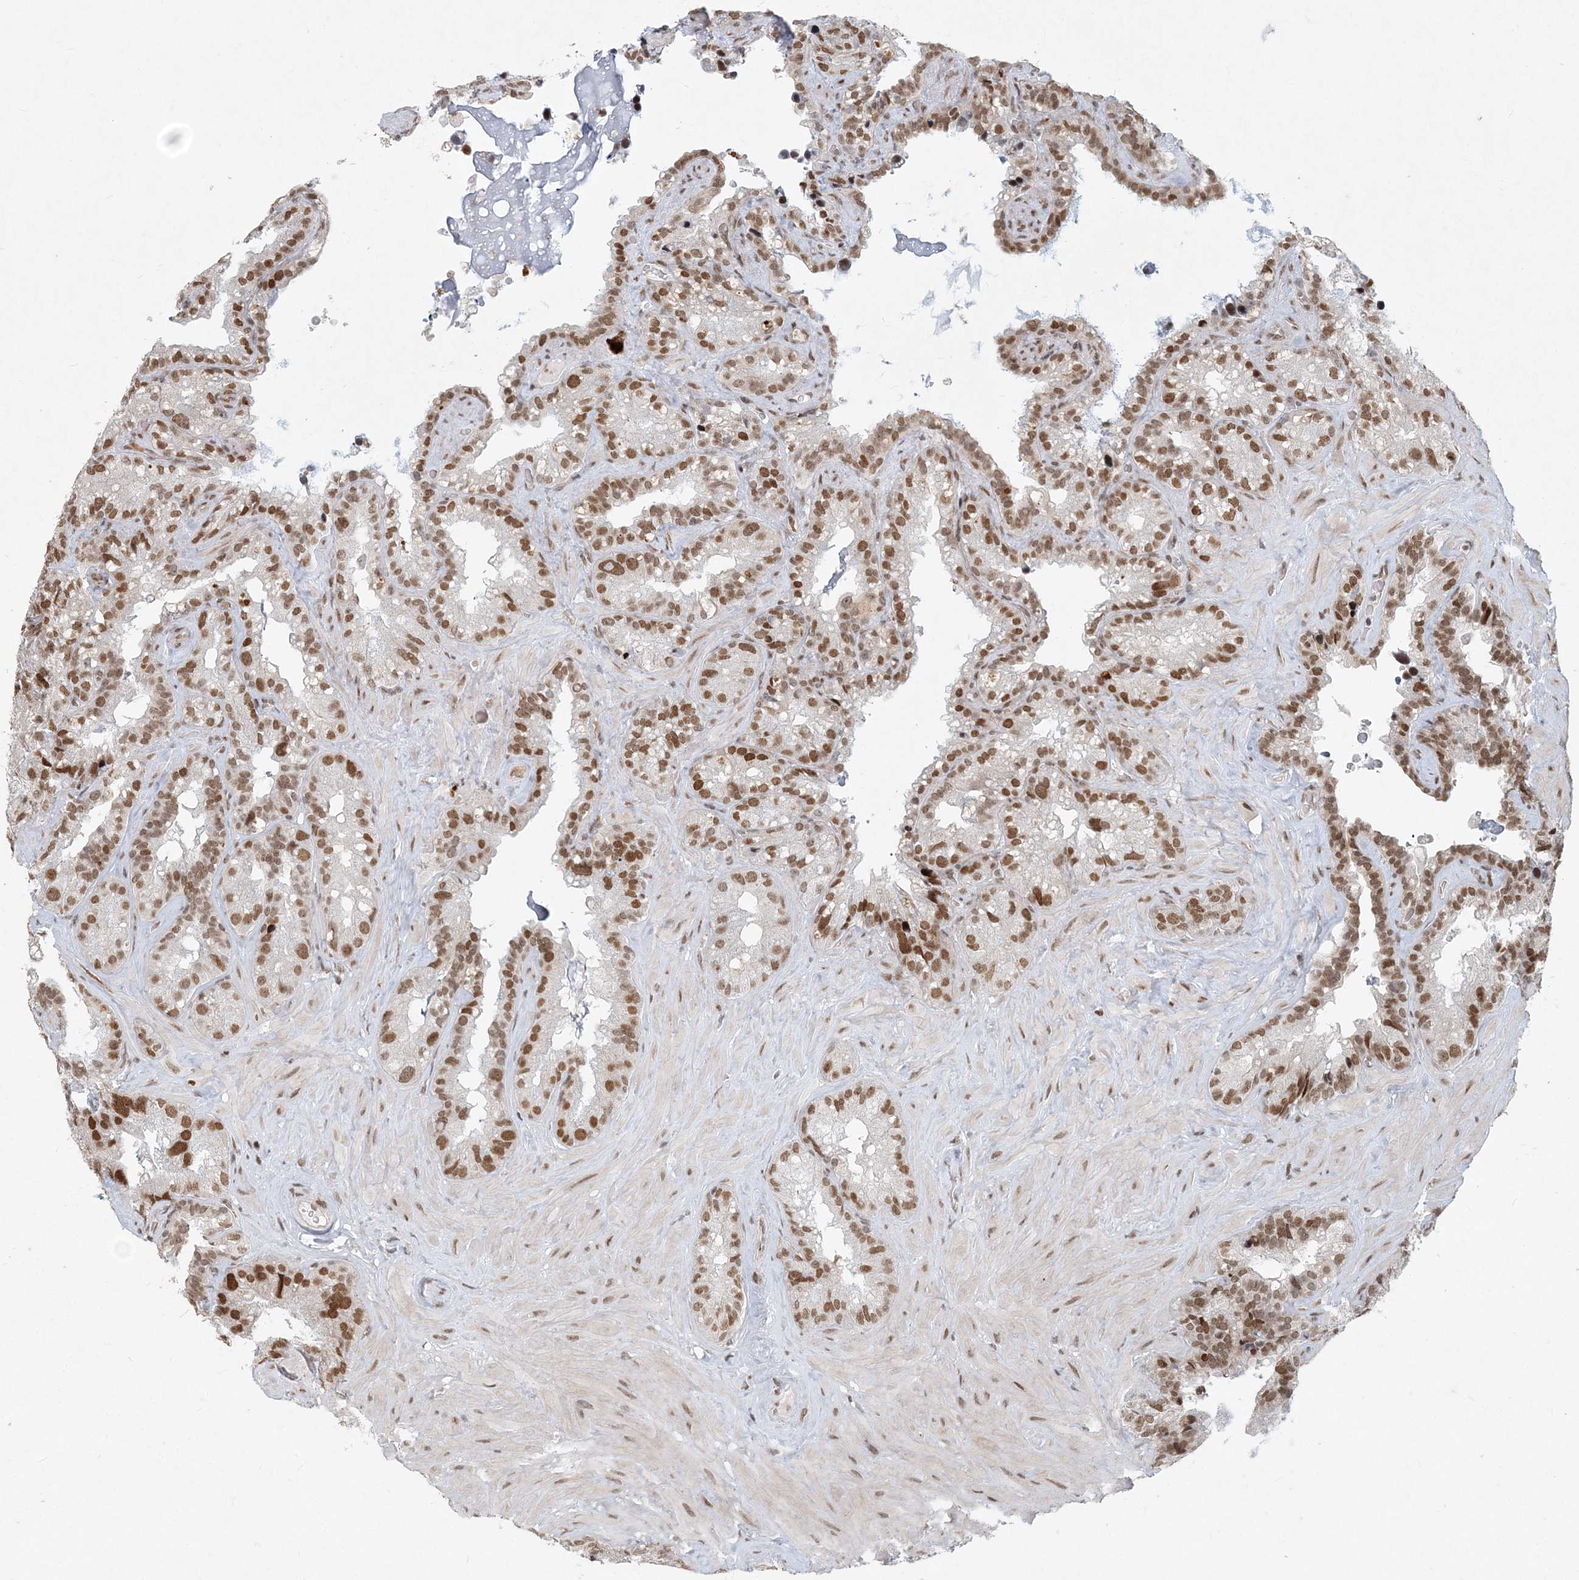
{"staining": {"intensity": "moderate", "quantity": ">75%", "location": "nuclear"}, "tissue": "seminal vesicle", "cell_type": "Glandular cells", "image_type": "normal", "snomed": [{"axis": "morphology", "description": "Normal tissue, NOS"}, {"axis": "topography", "description": "Prostate"}, {"axis": "topography", "description": "Seminal veicle"}], "caption": "Immunohistochemistry of normal human seminal vesicle displays medium levels of moderate nuclear staining in about >75% of glandular cells.", "gene": "BAZ1B", "patient": {"sex": "male", "age": 68}}